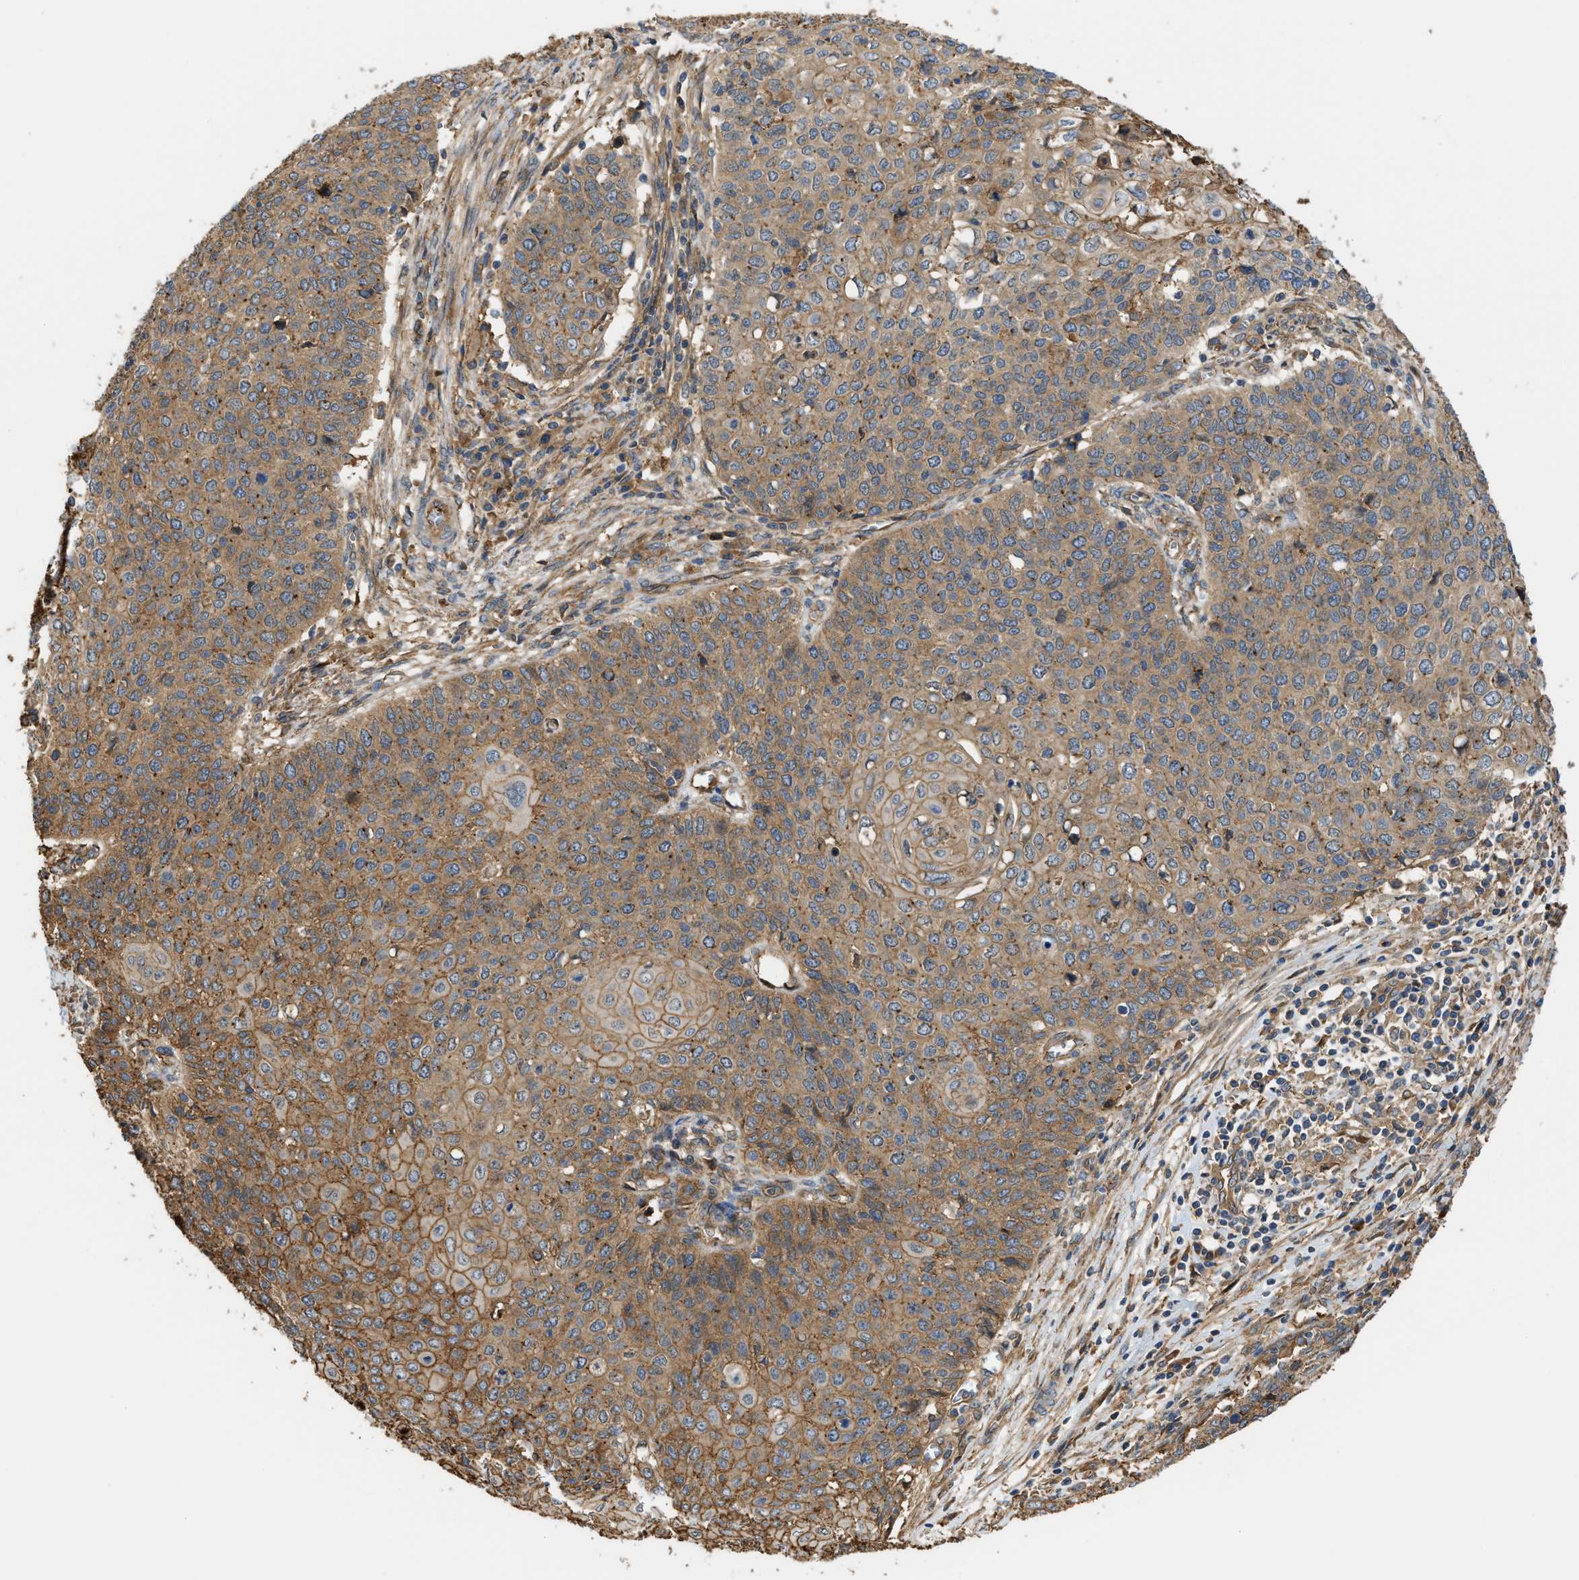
{"staining": {"intensity": "moderate", "quantity": ">75%", "location": "cytoplasmic/membranous"}, "tissue": "cervical cancer", "cell_type": "Tumor cells", "image_type": "cancer", "snomed": [{"axis": "morphology", "description": "Squamous cell carcinoma, NOS"}, {"axis": "topography", "description": "Cervix"}], "caption": "Tumor cells demonstrate medium levels of moderate cytoplasmic/membranous staining in about >75% of cells in human cervical squamous cell carcinoma. Nuclei are stained in blue.", "gene": "DDHD2", "patient": {"sex": "female", "age": 39}}